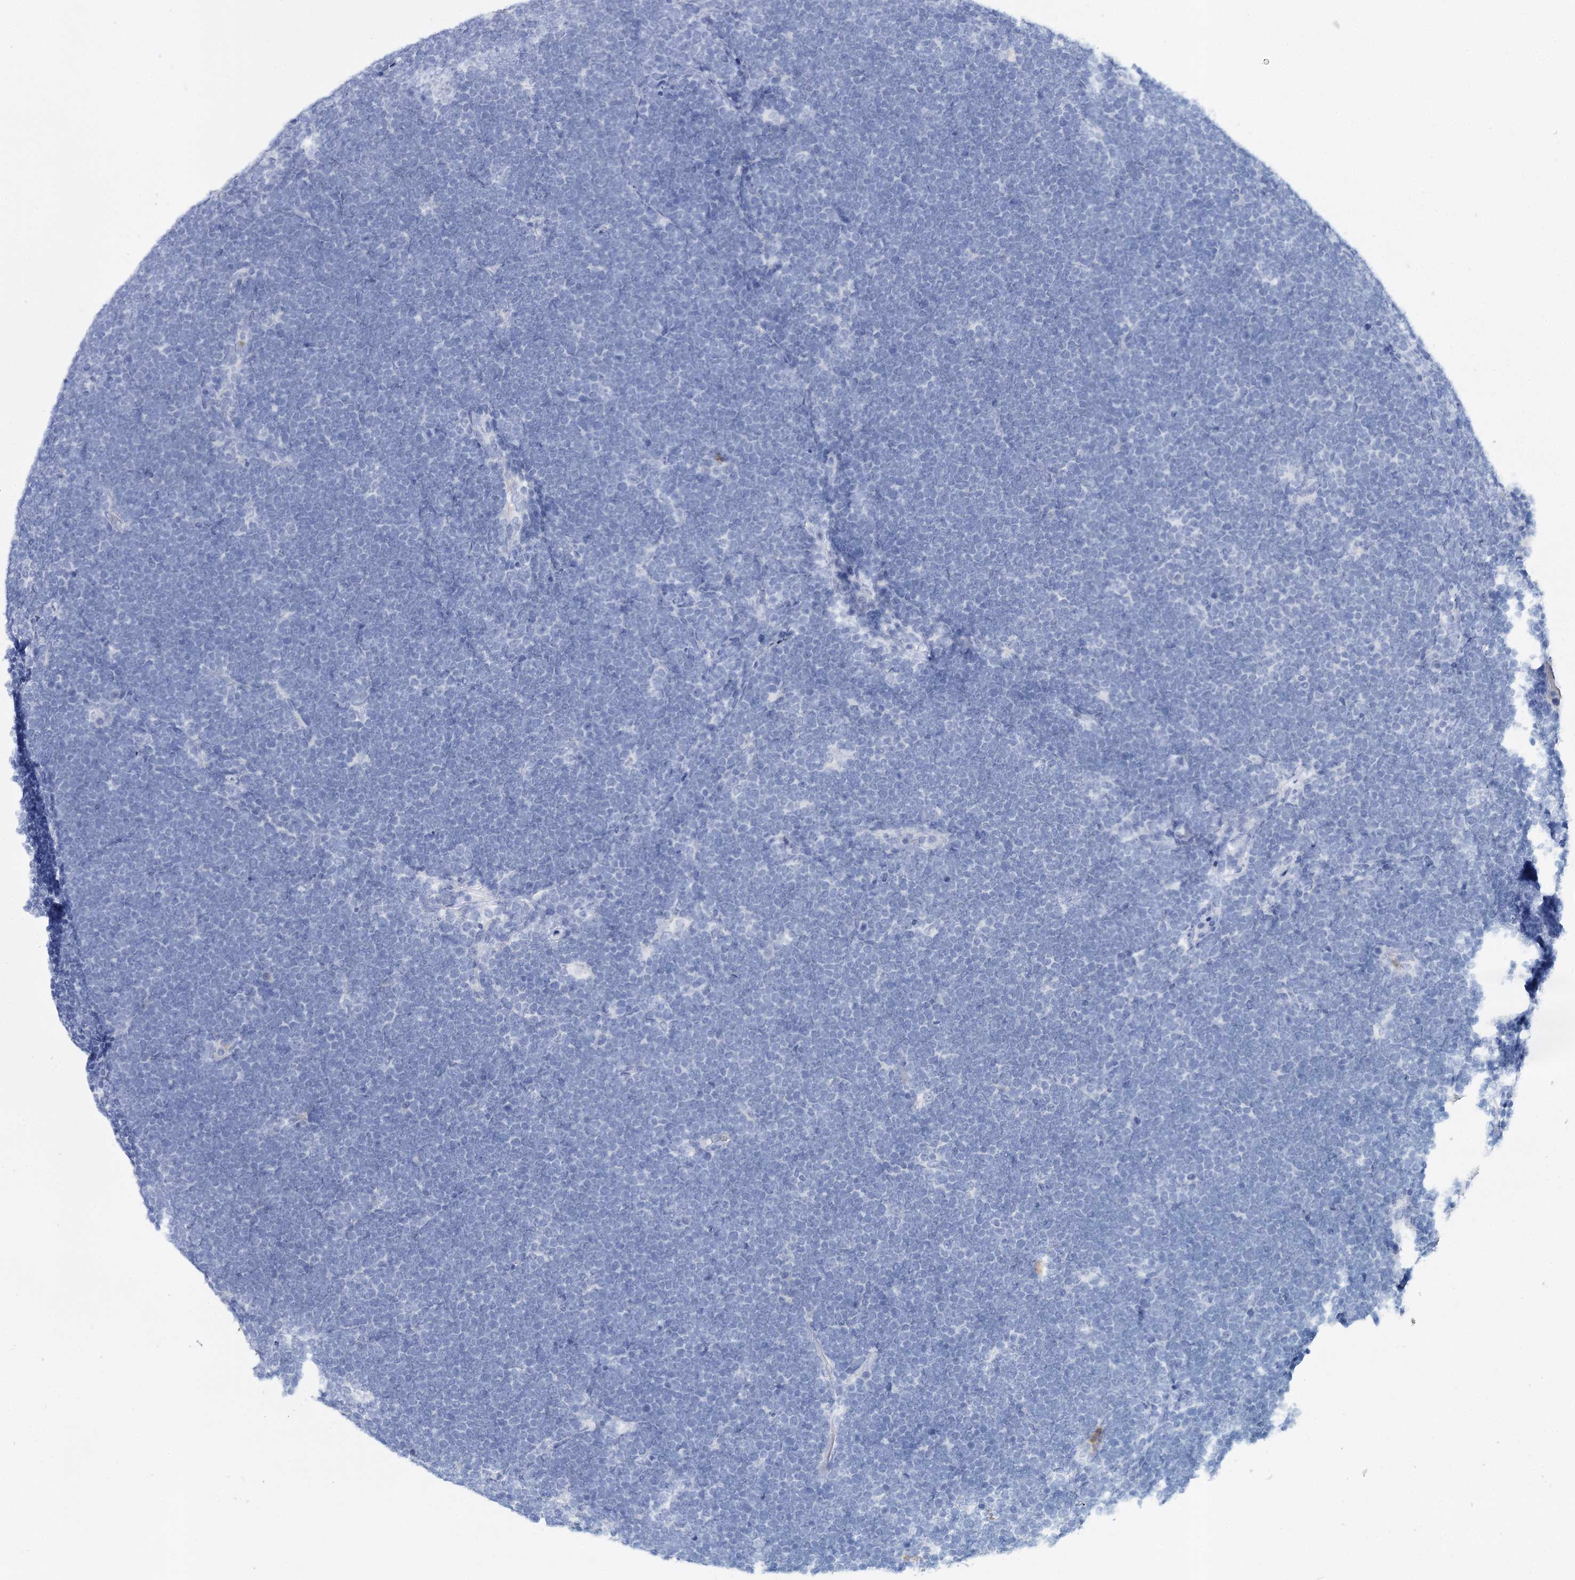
{"staining": {"intensity": "negative", "quantity": "none", "location": "none"}, "tissue": "lymphoma", "cell_type": "Tumor cells", "image_type": "cancer", "snomed": [{"axis": "morphology", "description": "Malignant lymphoma, non-Hodgkin's type, High grade"}, {"axis": "topography", "description": "Lymph node"}], "caption": "This photomicrograph is of malignant lymphoma, non-Hodgkin's type (high-grade) stained with IHC to label a protein in brown with the nuclei are counter-stained blue. There is no staining in tumor cells.", "gene": "CEACAM8", "patient": {"sex": "male", "age": 13}}